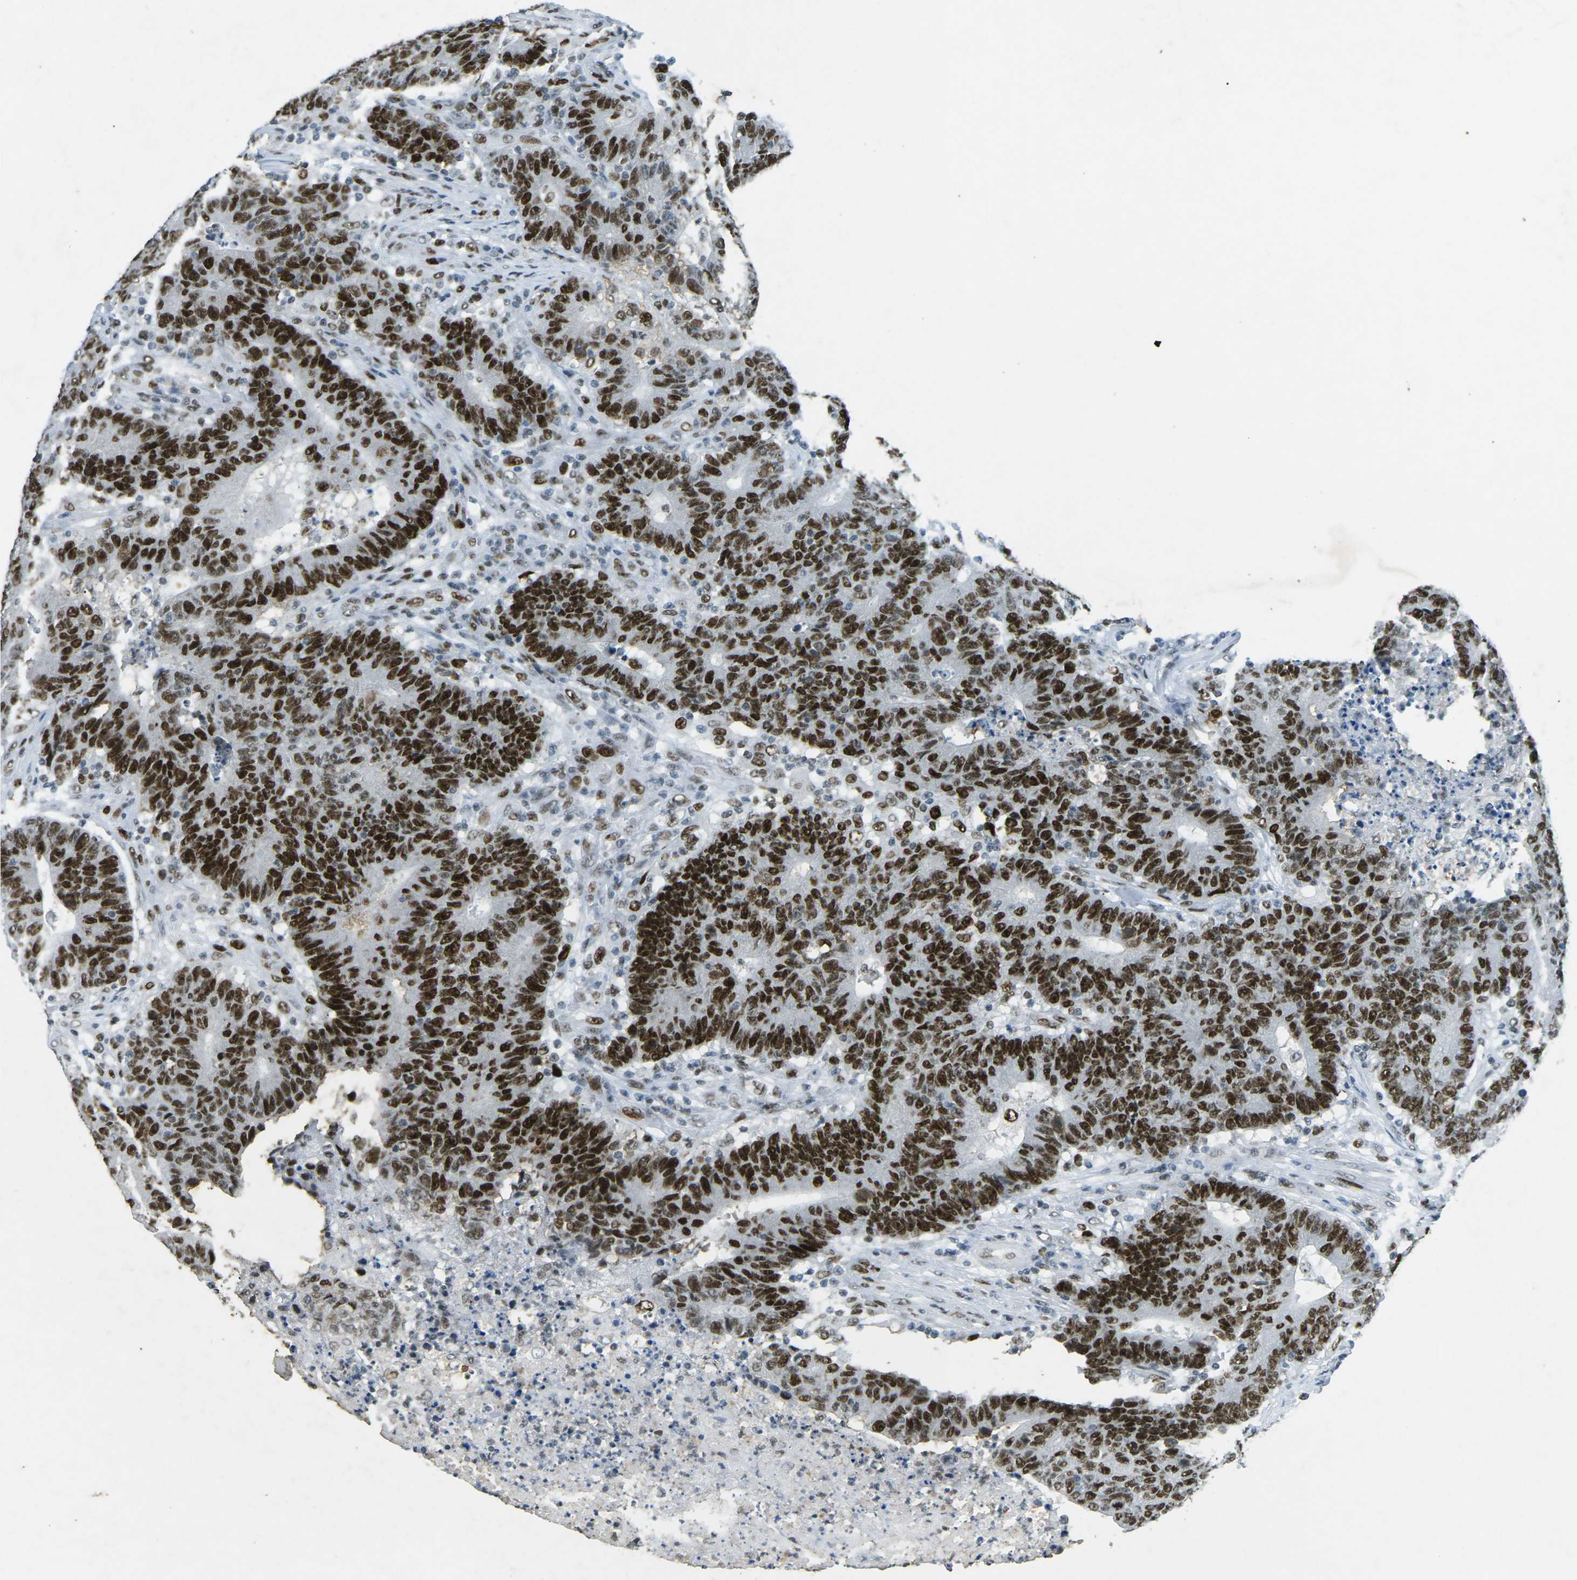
{"staining": {"intensity": "strong", "quantity": ">75%", "location": "nuclear"}, "tissue": "colorectal cancer", "cell_type": "Tumor cells", "image_type": "cancer", "snomed": [{"axis": "morphology", "description": "Normal tissue, NOS"}, {"axis": "morphology", "description": "Adenocarcinoma, NOS"}, {"axis": "topography", "description": "Colon"}], "caption": "Immunohistochemical staining of colorectal cancer shows strong nuclear protein expression in approximately >75% of tumor cells. (Brightfield microscopy of DAB IHC at high magnification).", "gene": "RB1", "patient": {"sex": "female", "age": 75}}